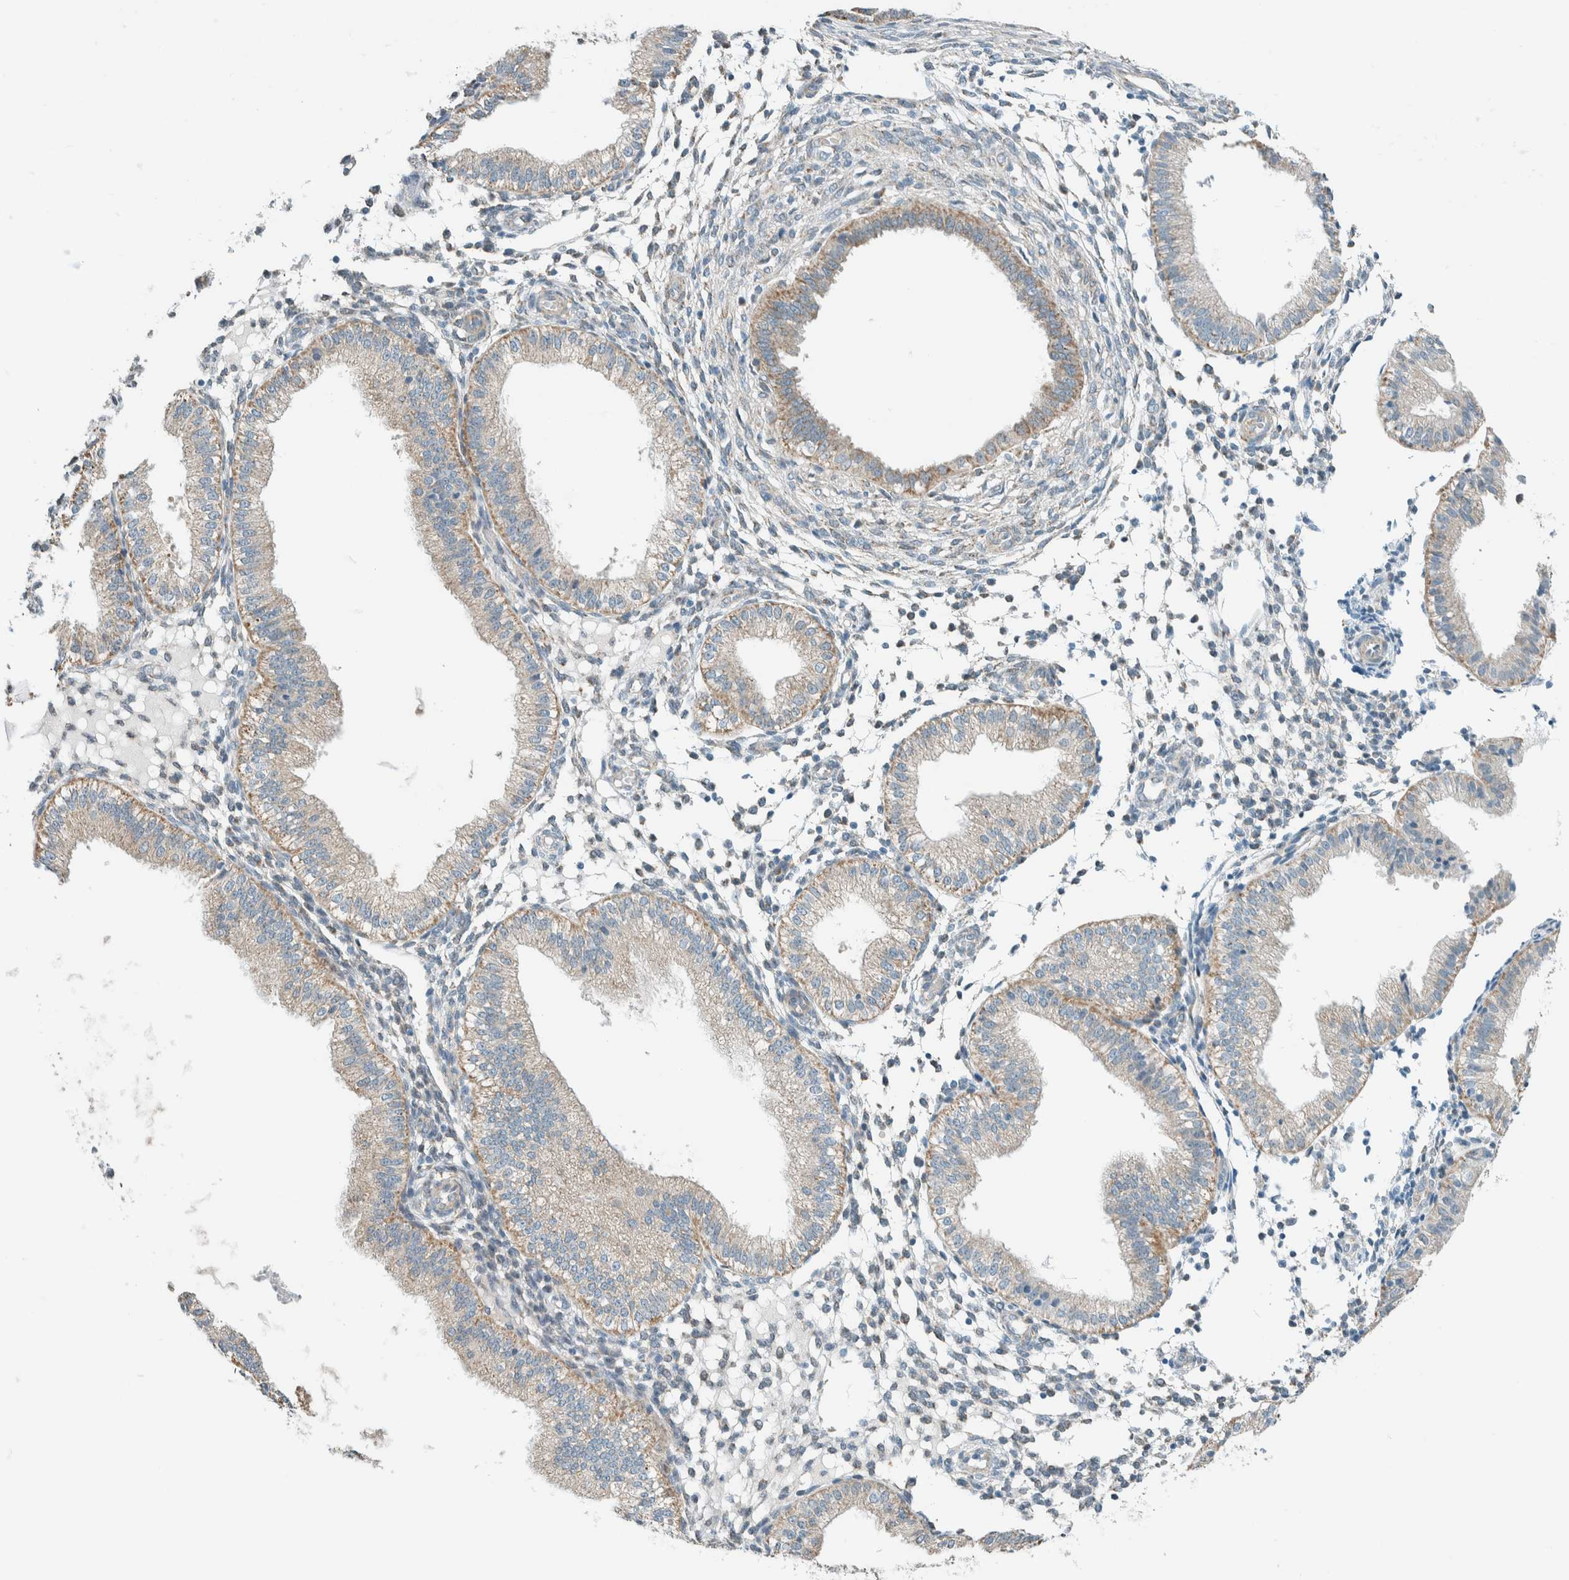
{"staining": {"intensity": "weak", "quantity": "25%-75%", "location": "cytoplasmic/membranous"}, "tissue": "endometrium", "cell_type": "Cells in endometrial stroma", "image_type": "normal", "snomed": [{"axis": "morphology", "description": "Normal tissue, NOS"}, {"axis": "topography", "description": "Endometrium"}], "caption": "The immunohistochemical stain labels weak cytoplasmic/membranous positivity in cells in endometrial stroma of unremarkable endometrium. (Brightfield microscopy of DAB IHC at high magnification).", "gene": "ALDH7A1", "patient": {"sex": "female", "age": 39}}